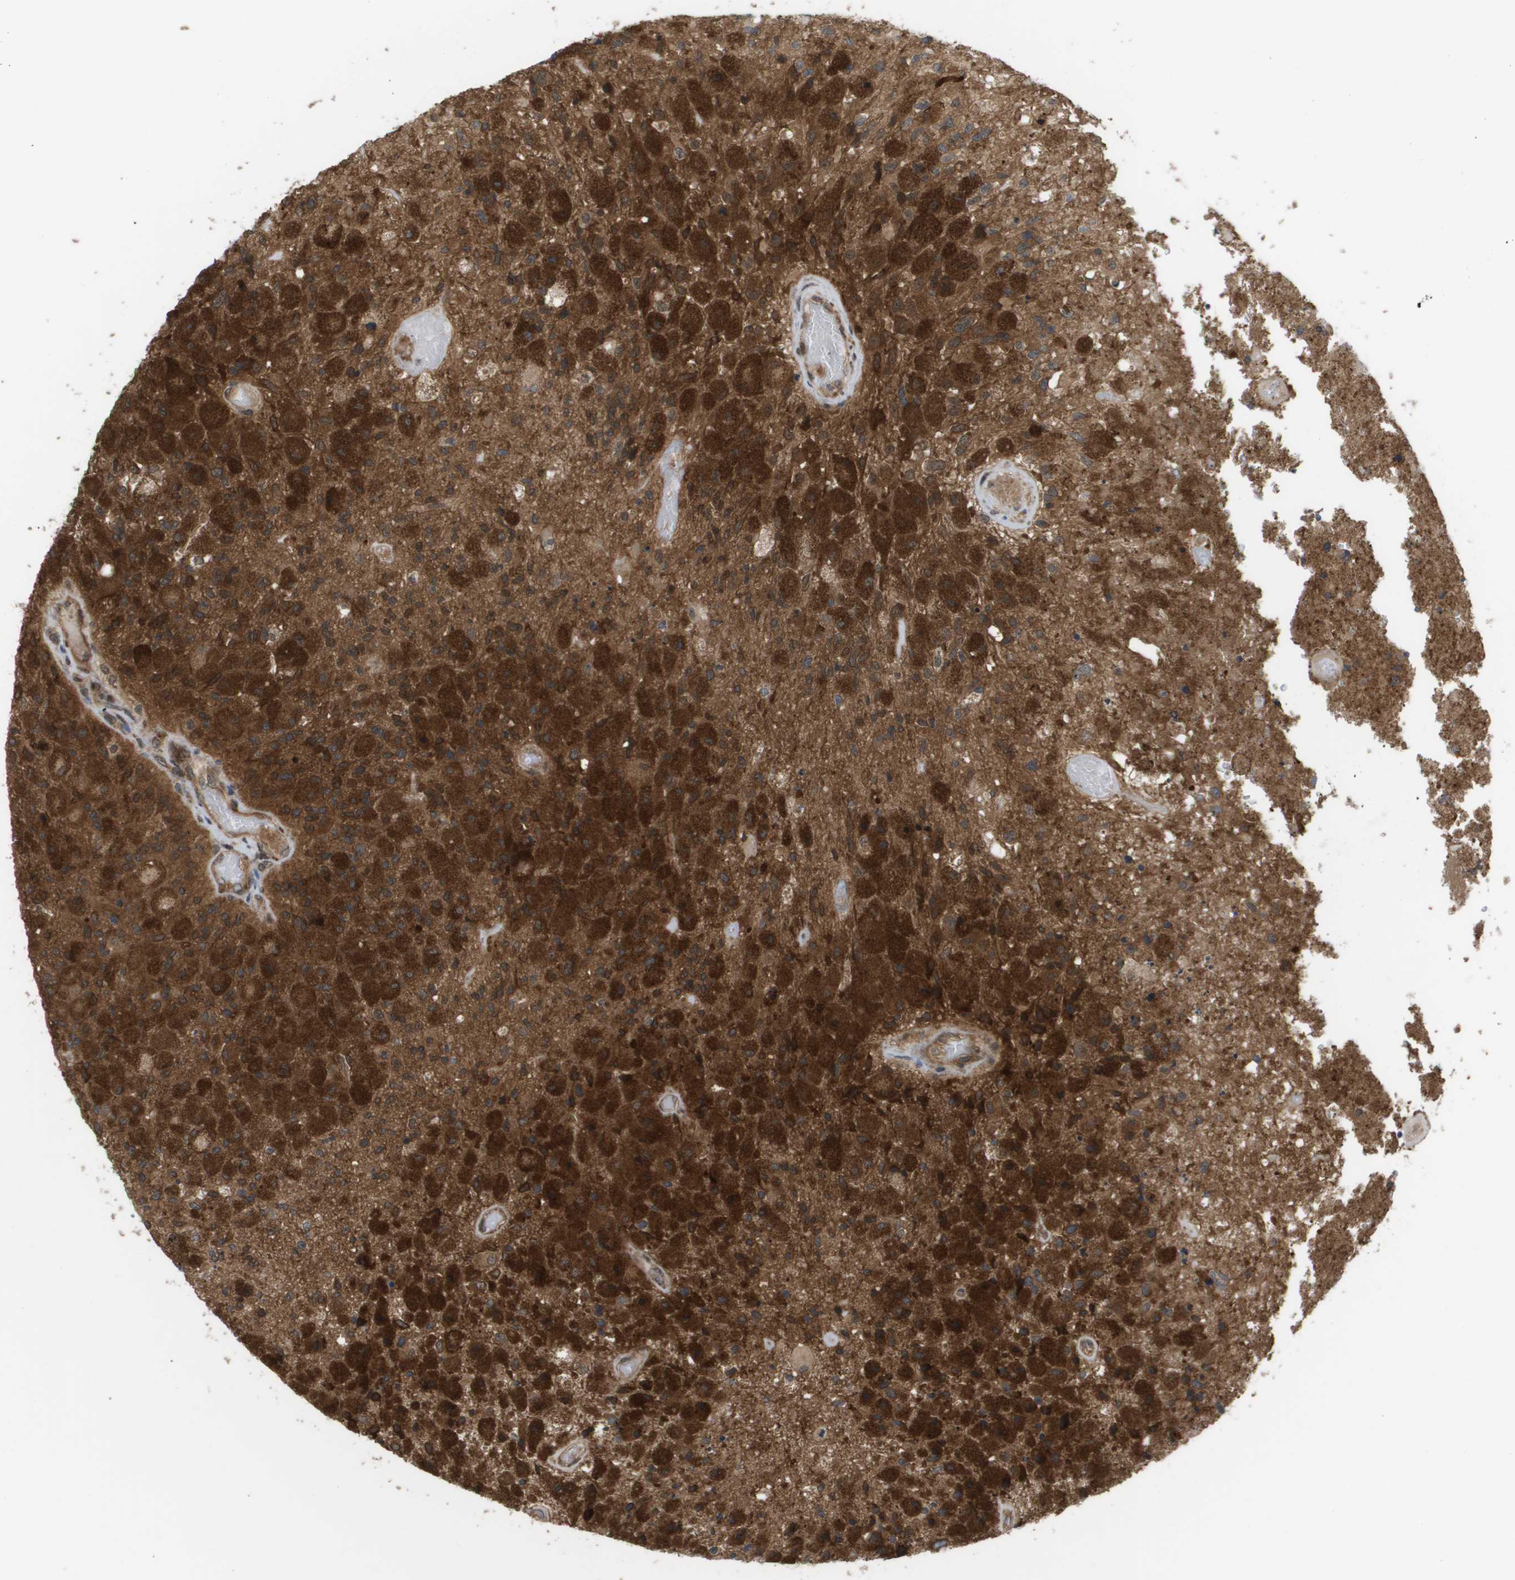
{"staining": {"intensity": "strong", "quantity": ">75%", "location": "cytoplasmic/membranous,nuclear"}, "tissue": "glioma", "cell_type": "Tumor cells", "image_type": "cancer", "snomed": [{"axis": "morphology", "description": "Normal tissue, NOS"}, {"axis": "morphology", "description": "Glioma, malignant, High grade"}, {"axis": "topography", "description": "Cerebral cortex"}], "caption": "Immunohistochemistry histopathology image of neoplastic tissue: high-grade glioma (malignant) stained using immunohistochemistry shows high levels of strong protein expression localized specifically in the cytoplasmic/membranous and nuclear of tumor cells, appearing as a cytoplasmic/membranous and nuclear brown color.", "gene": "CTPS2", "patient": {"sex": "male", "age": 77}}